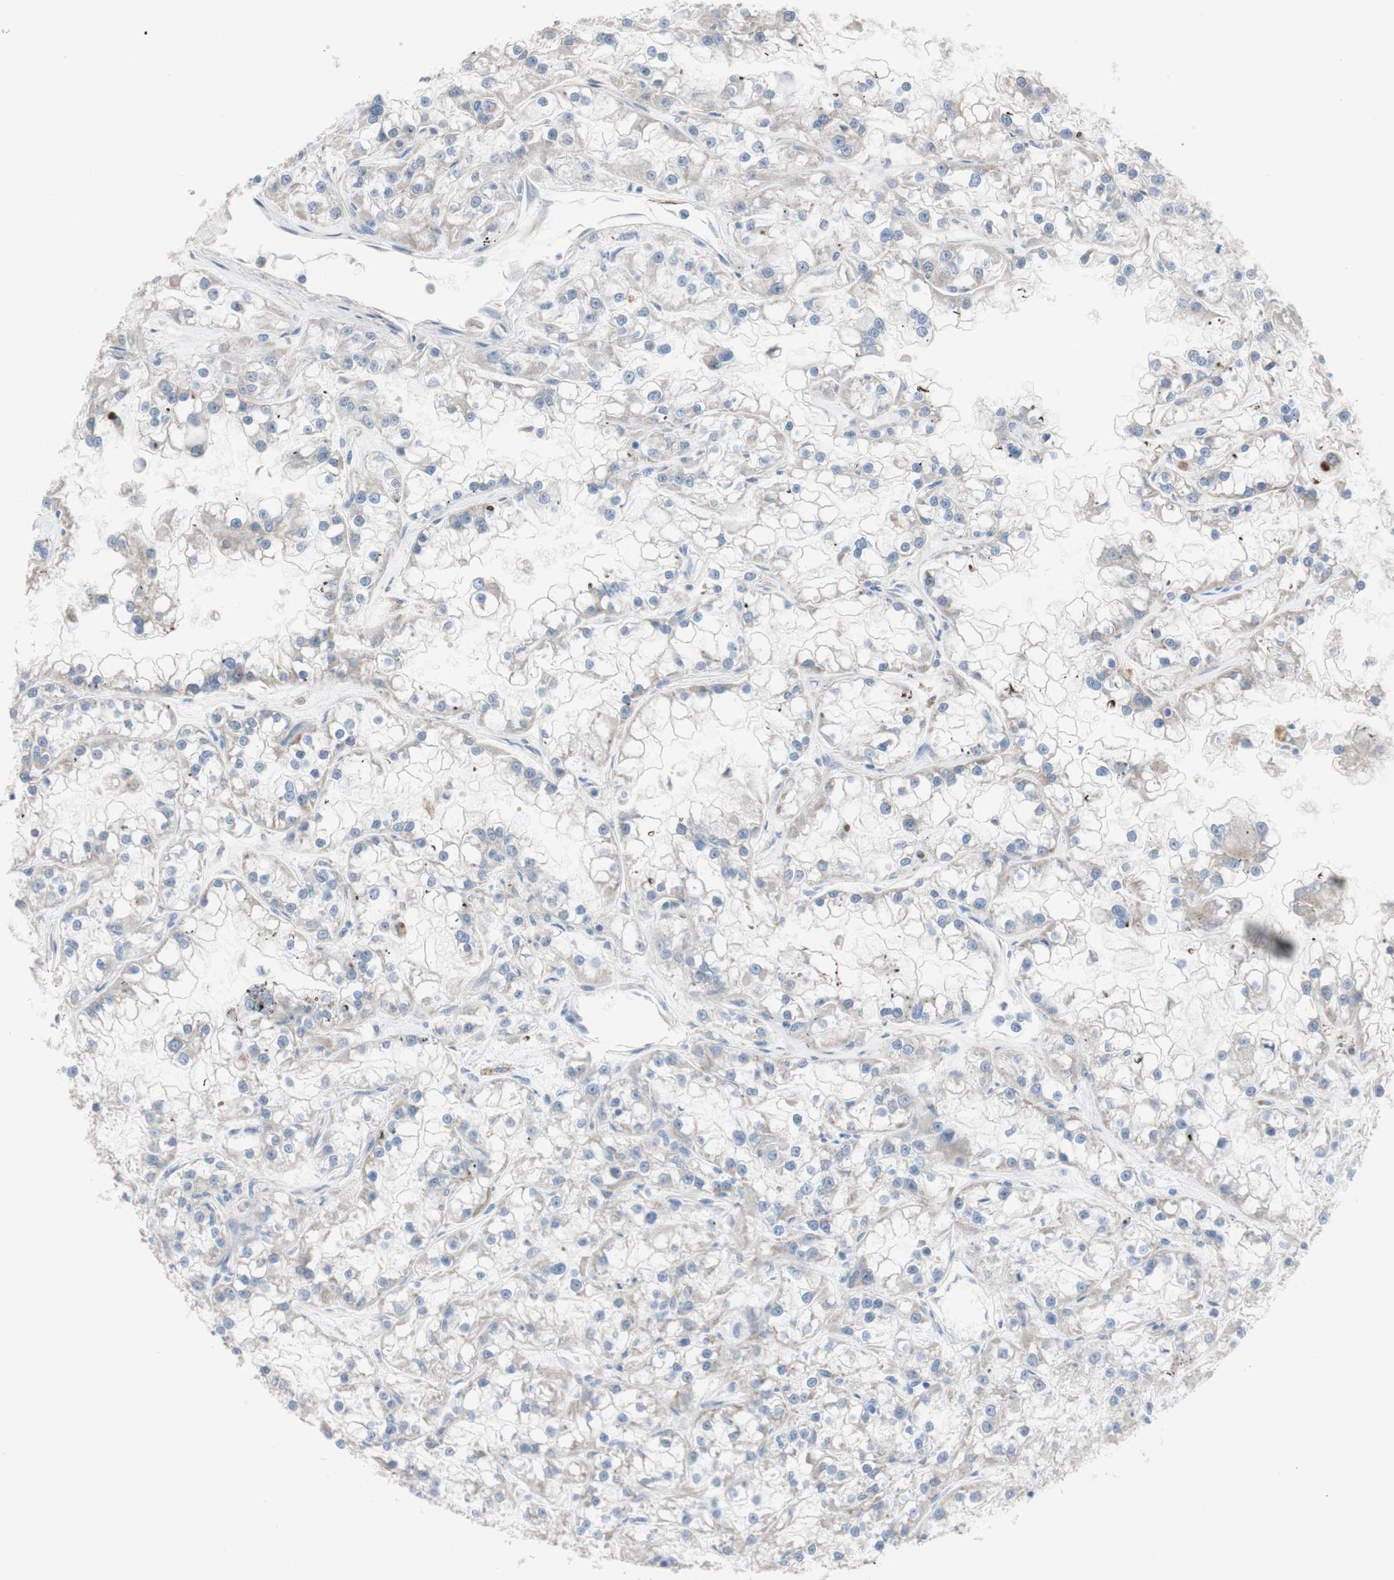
{"staining": {"intensity": "weak", "quantity": "<25%", "location": "cytoplasmic/membranous"}, "tissue": "renal cancer", "cell_type": "Tumor cells", "image_type": "cancer", "snomed": [{"axis": "morphology", "description": "Adenocarcinoma, NOS"}, {"axis": "topography", "description": "Kidney"}], "caption": "This is an immunohistochemistry (IHC) micrograph of renal adenocarcinoma. There is no positivity in tumor cells.", "gene": "AGPAT5", "patient": {"sex": "female", "age": 52}}